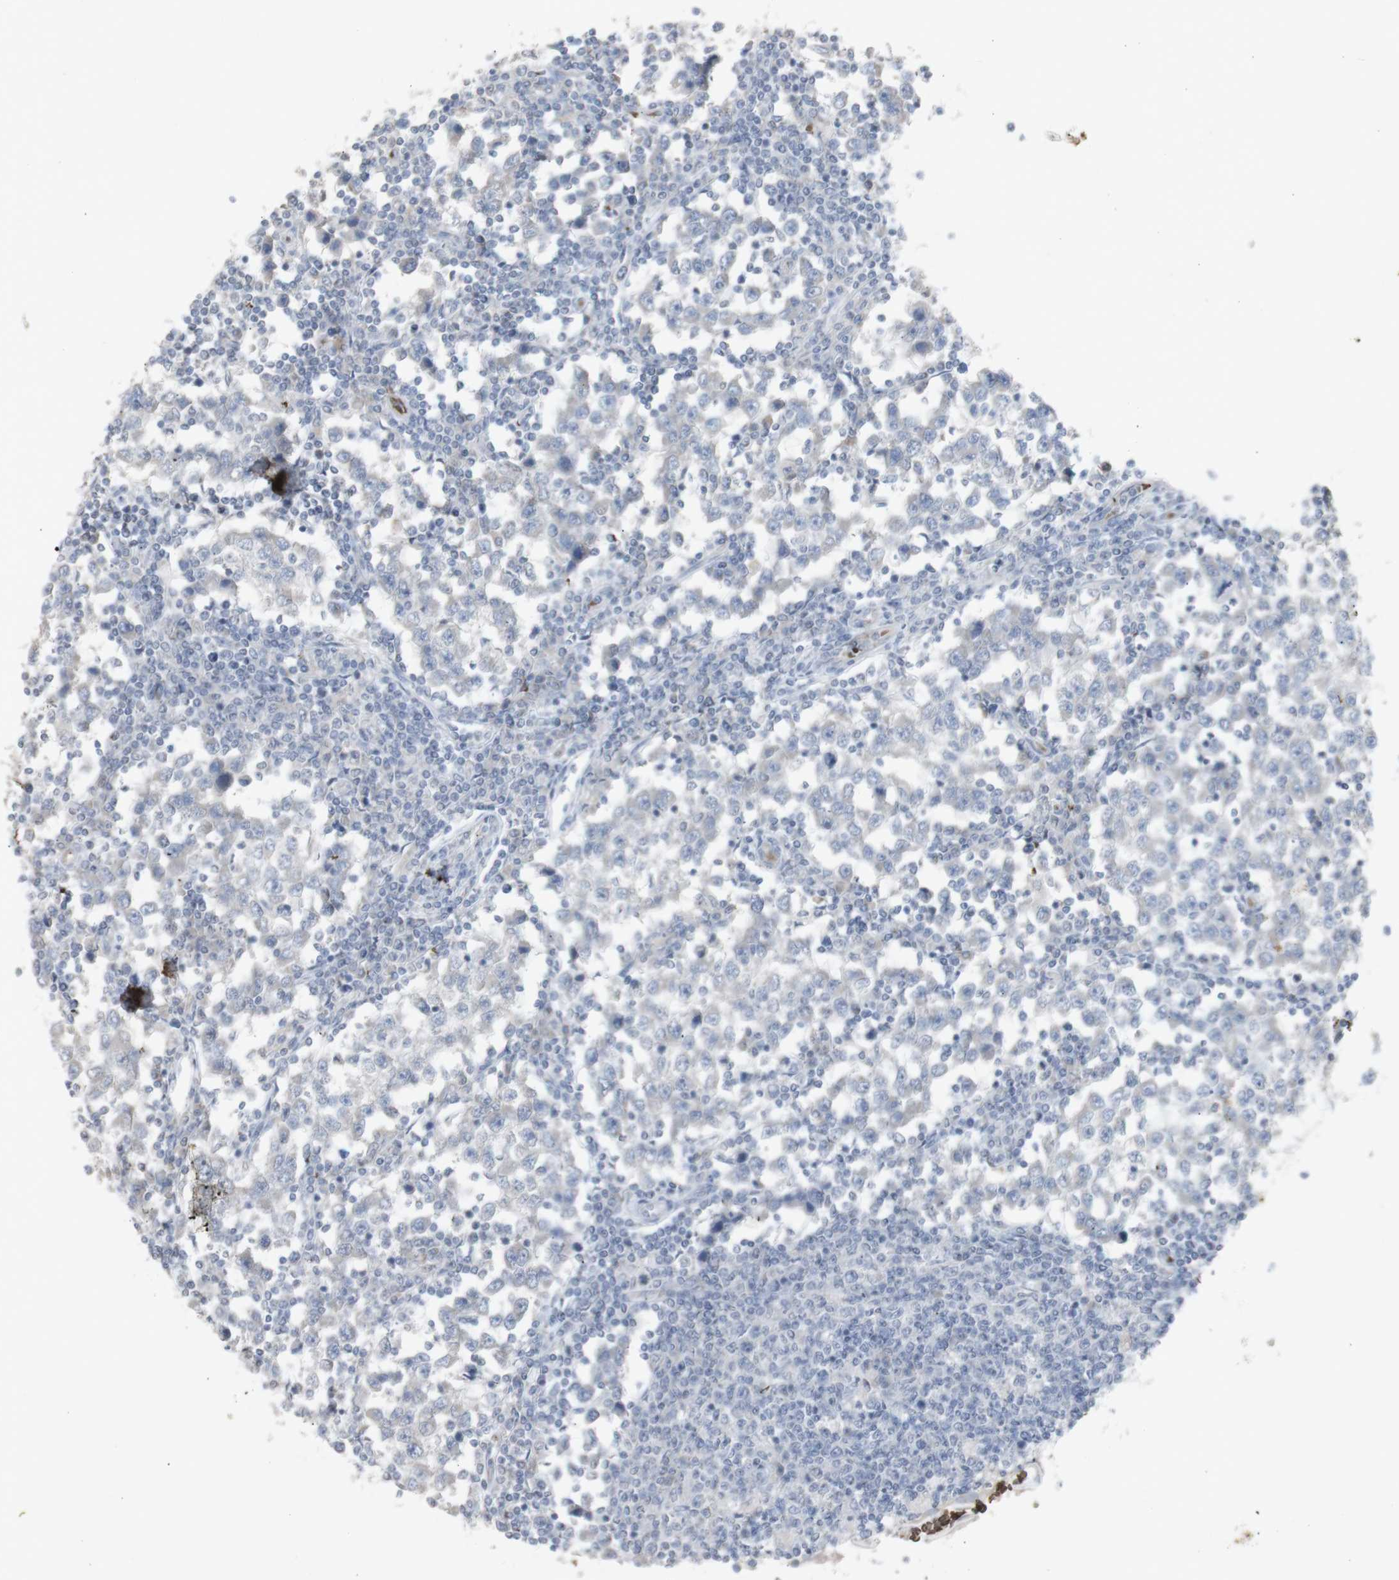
{"staining": {"intensity": "negative", "quantity": "none", "location": "none"}, "tissue": "testis cancer", "cell_type": "Tumor cells", "image_type": "cancer", "snomed": [{"axis": "morphology", "description": "Seminoma, NOS"}, {"axis": "topography", "description": "Testis"}], "caption": "An immunohistochemistry photomicrograph of testis seminoma is shown. There is no staining in tumor cells of testis seminoma. Nuclei are stained in blue.", "gene": "INS", "patient": {"sex": "male", "age": 65}}